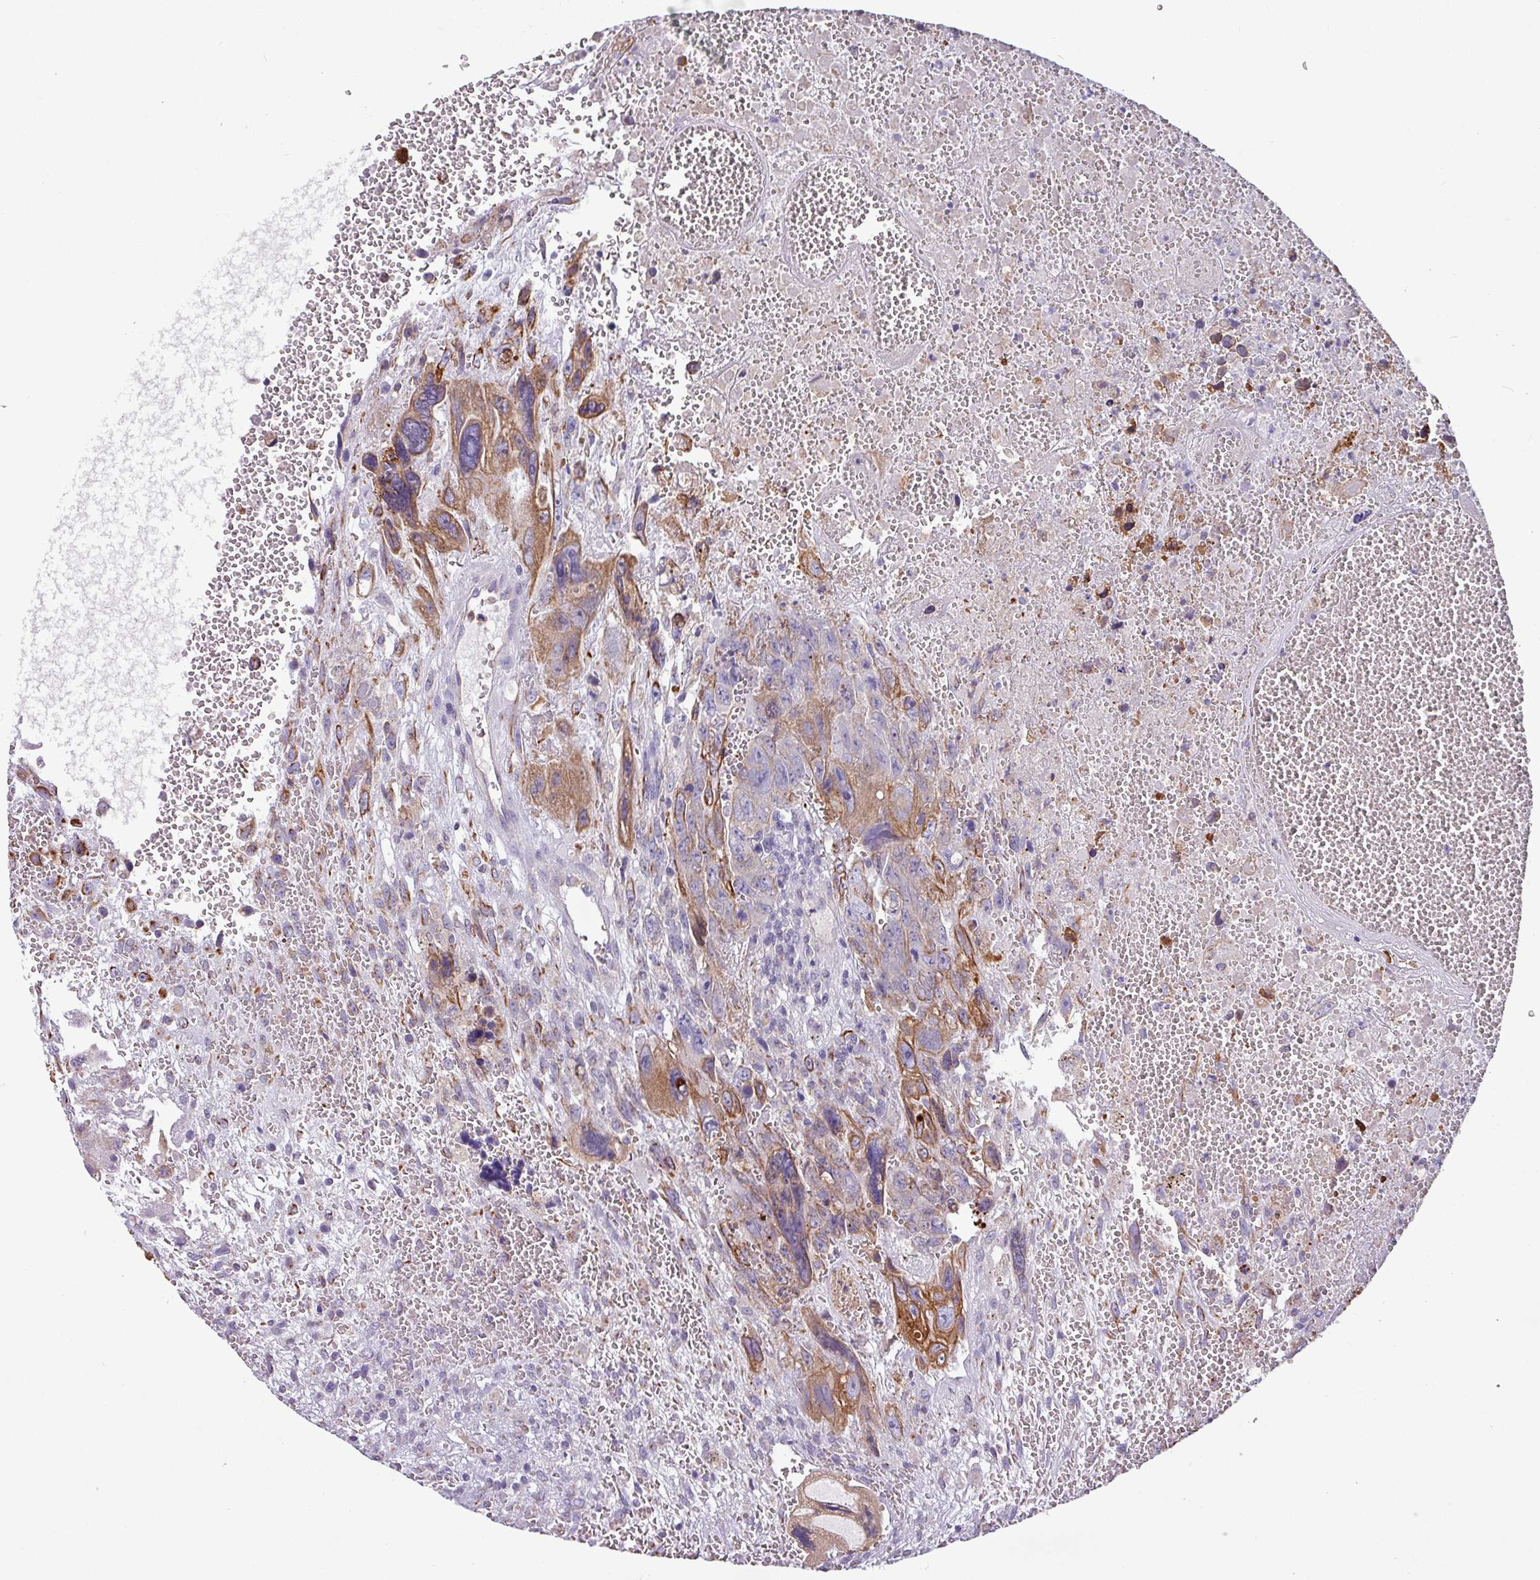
{"staining": {"intensity": "strong", "quantity": "<25%", "location": "cytoplasmic/membranous"}, "tissue": "testis cancer", "cell_type": "Tumor cells", "image_type": "cancer", "snomed": [{"axis": "morphology", "description": "Carcinoma, Embryonal, NOS"}, {"axis": "topography", "description": "Testis"}], "caption": "A brown stain shows strong cytoplasmic/membranous expression of a protein in human testis cancer (embryonal carcinoma) tumor cells. (IHC, brightfield microscopy, high magnification).", "gene": "CAMK1", "patient": {"sex": "male", "age": 28}}